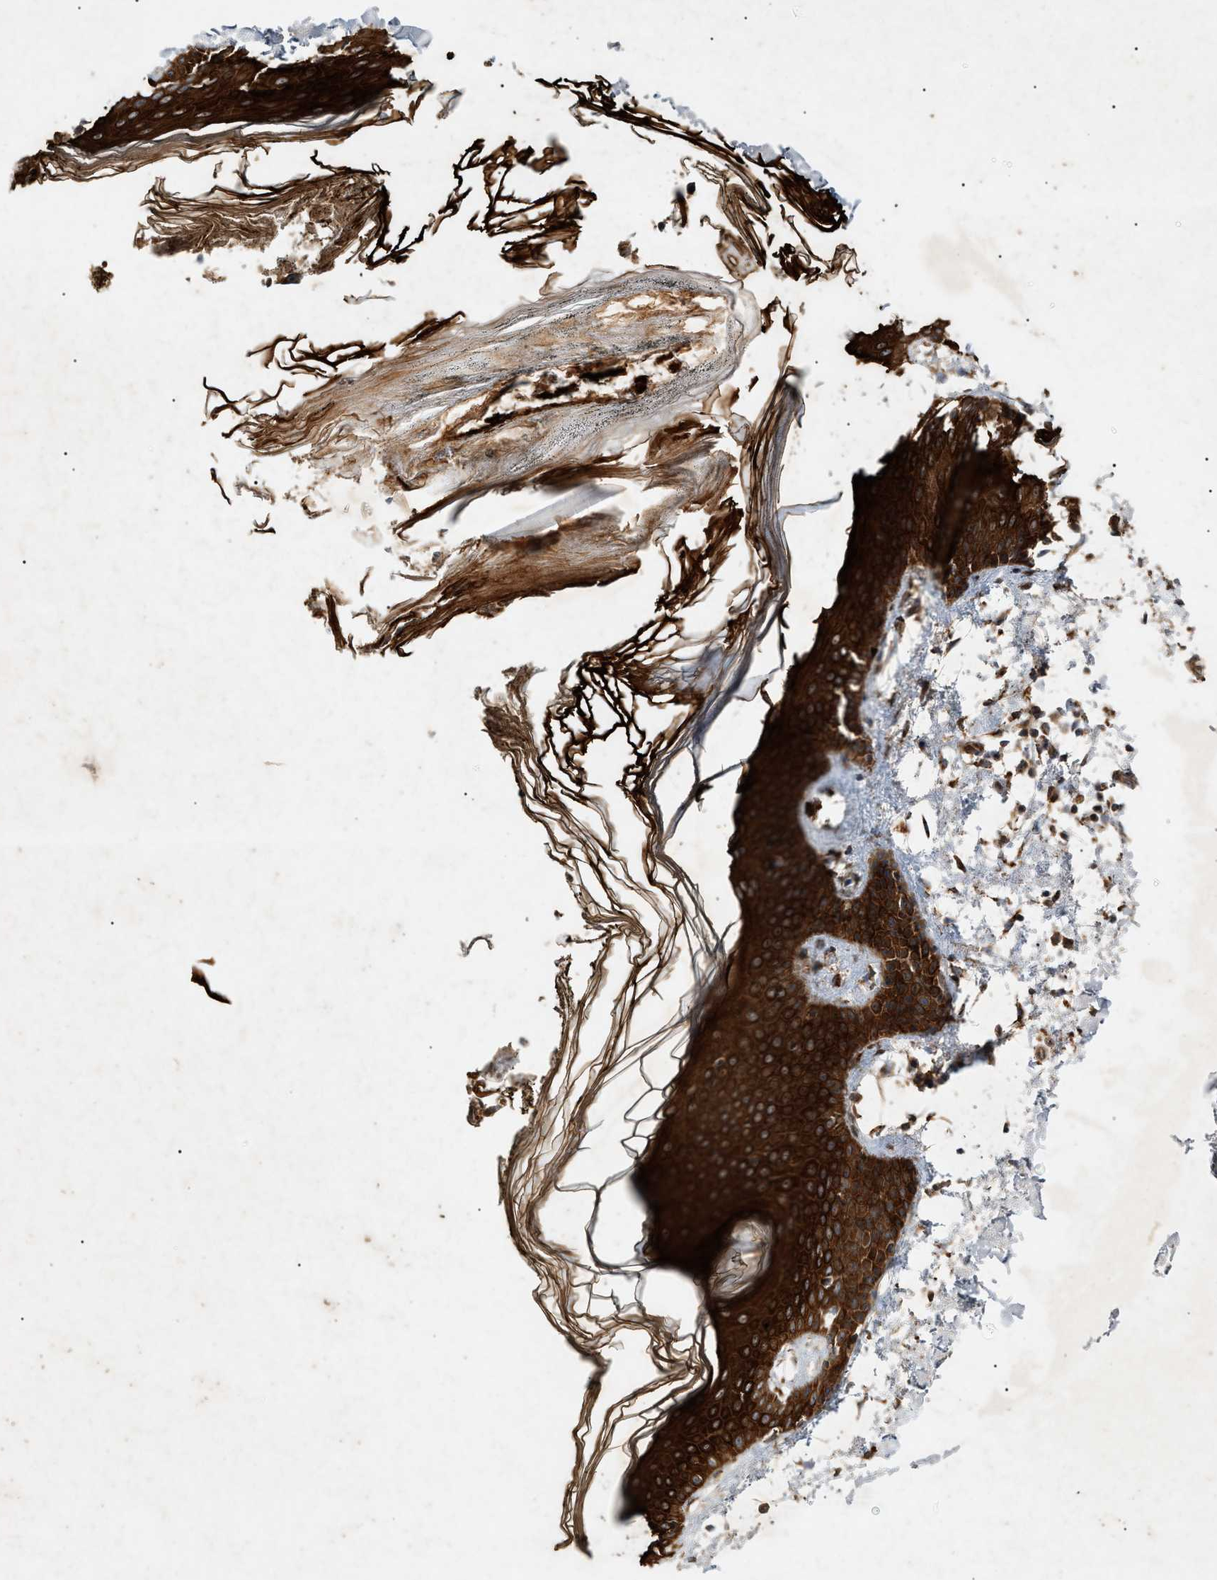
{"staining": {"intensity": "strong", "quantity": ">75%", "location": "cytoplasmic/membranous"}, "tissue": "skin", "cell_type": "Fibroblasts", "image_type": "normal", "snomed": [{"axis": "morphology", "description": "Normal tissue, NOS"}, {"axis": "topography", "description": "Skin"}], "caption": "Skin was stained to show a protein in brown. There is high levels of strong cytoplasmic/membranous staining in approximately >75% of fibroblasts. The protein is shown in brown color, while the nuclei are stained blue.", "gene": "MTCH1", "patient": {"sex": "male", "age": 53}}